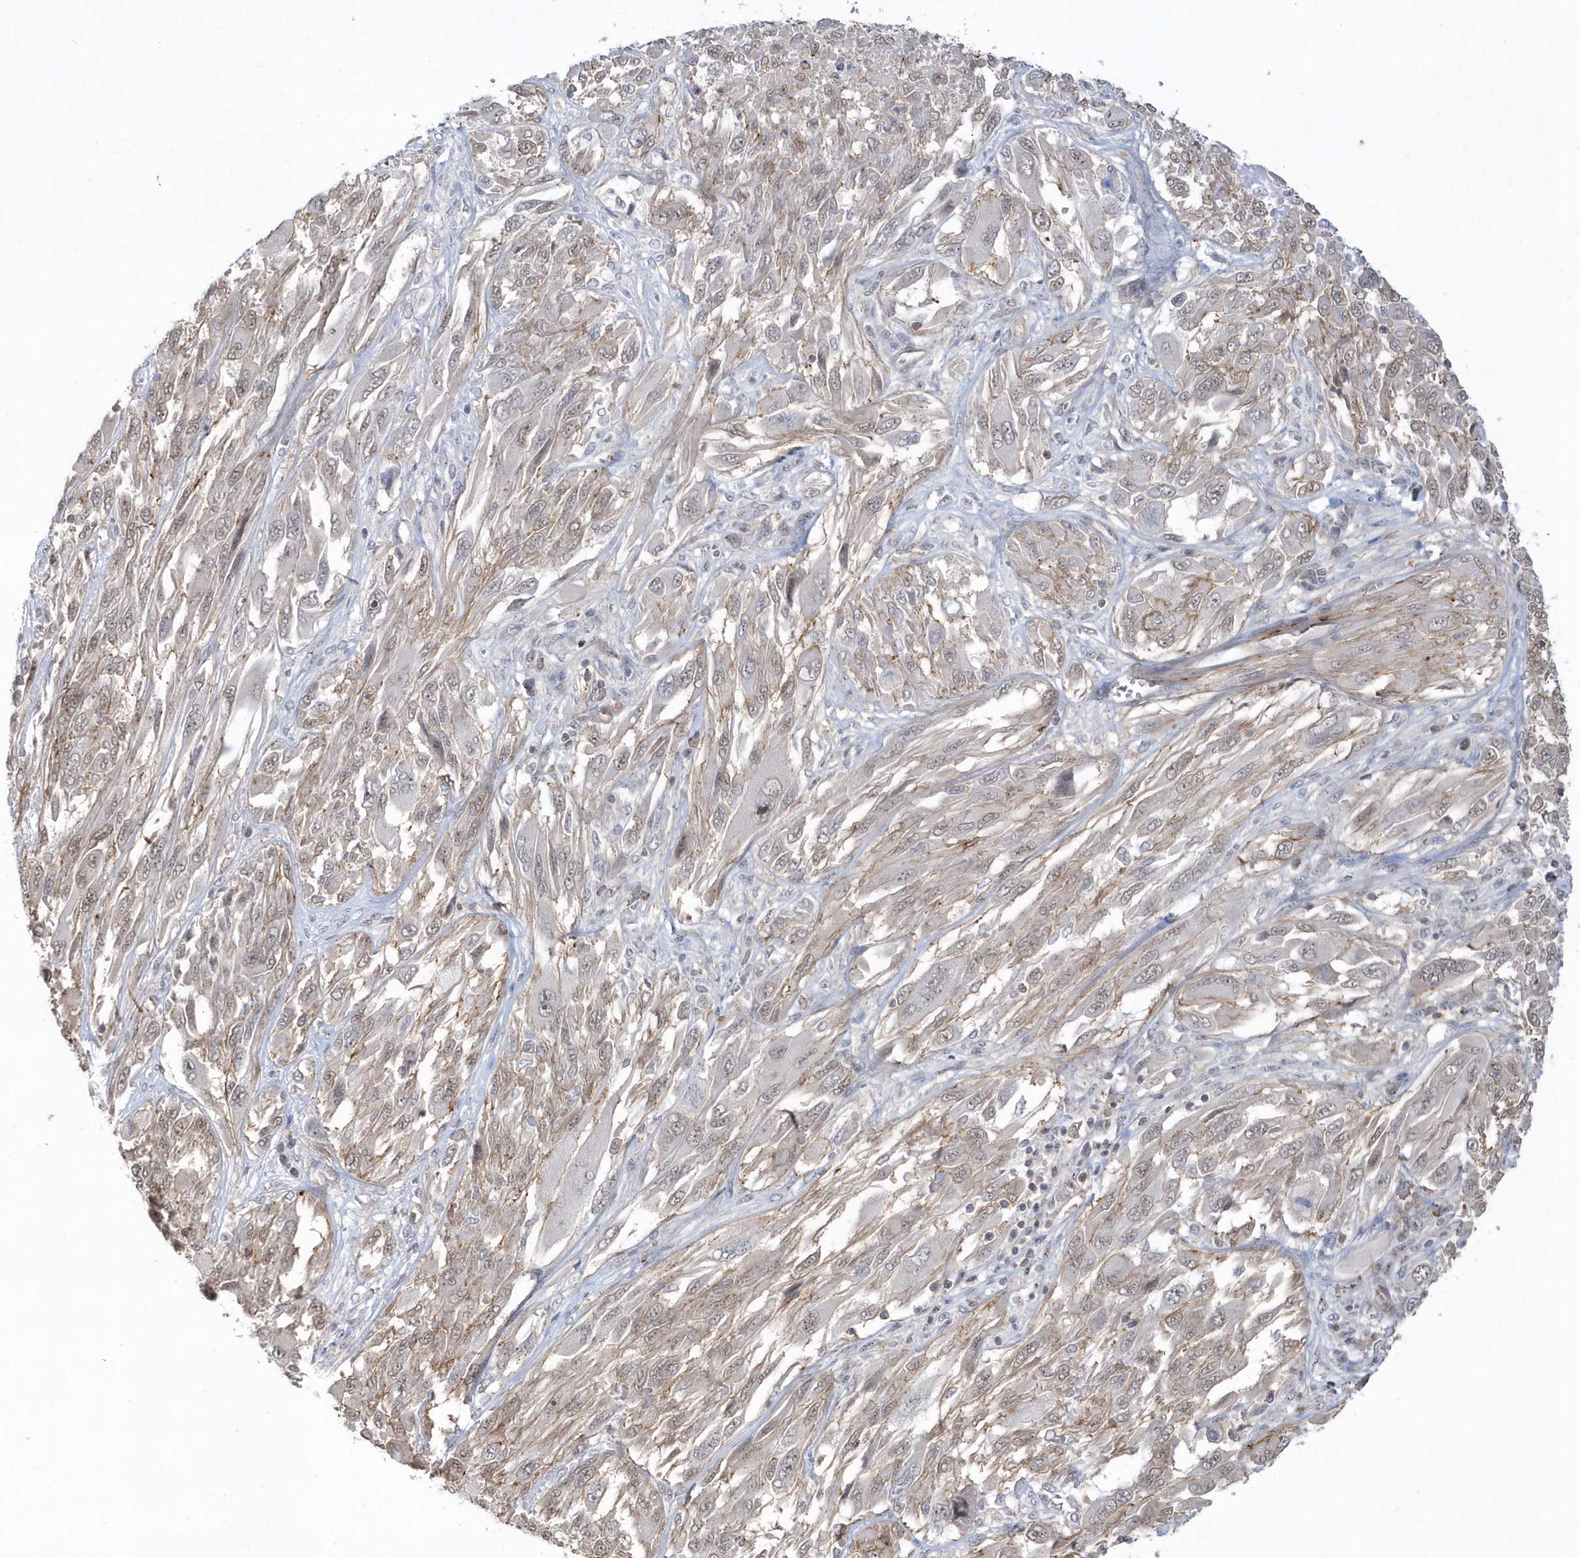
{"staining": {"intensity": "weak", "quantity": "25%-75%", "location": "cytoplasmic/membranous"}, "tissue": "melanoma", "cell_type": "Tumor cells", "image_type": "cancer", "snomed": [{"axis": "morphology", "description": "Malignant melanoma, NOS"}, {"axis": "topography", "description": "Skin"}], "caption": "Tumor cells exhibit weak cytoplasmic/membranous staining in approximately 25%-75% of cells in melanoma.", "gene": "CRIP3", "patient": {"sex": "female", "age": 91}}